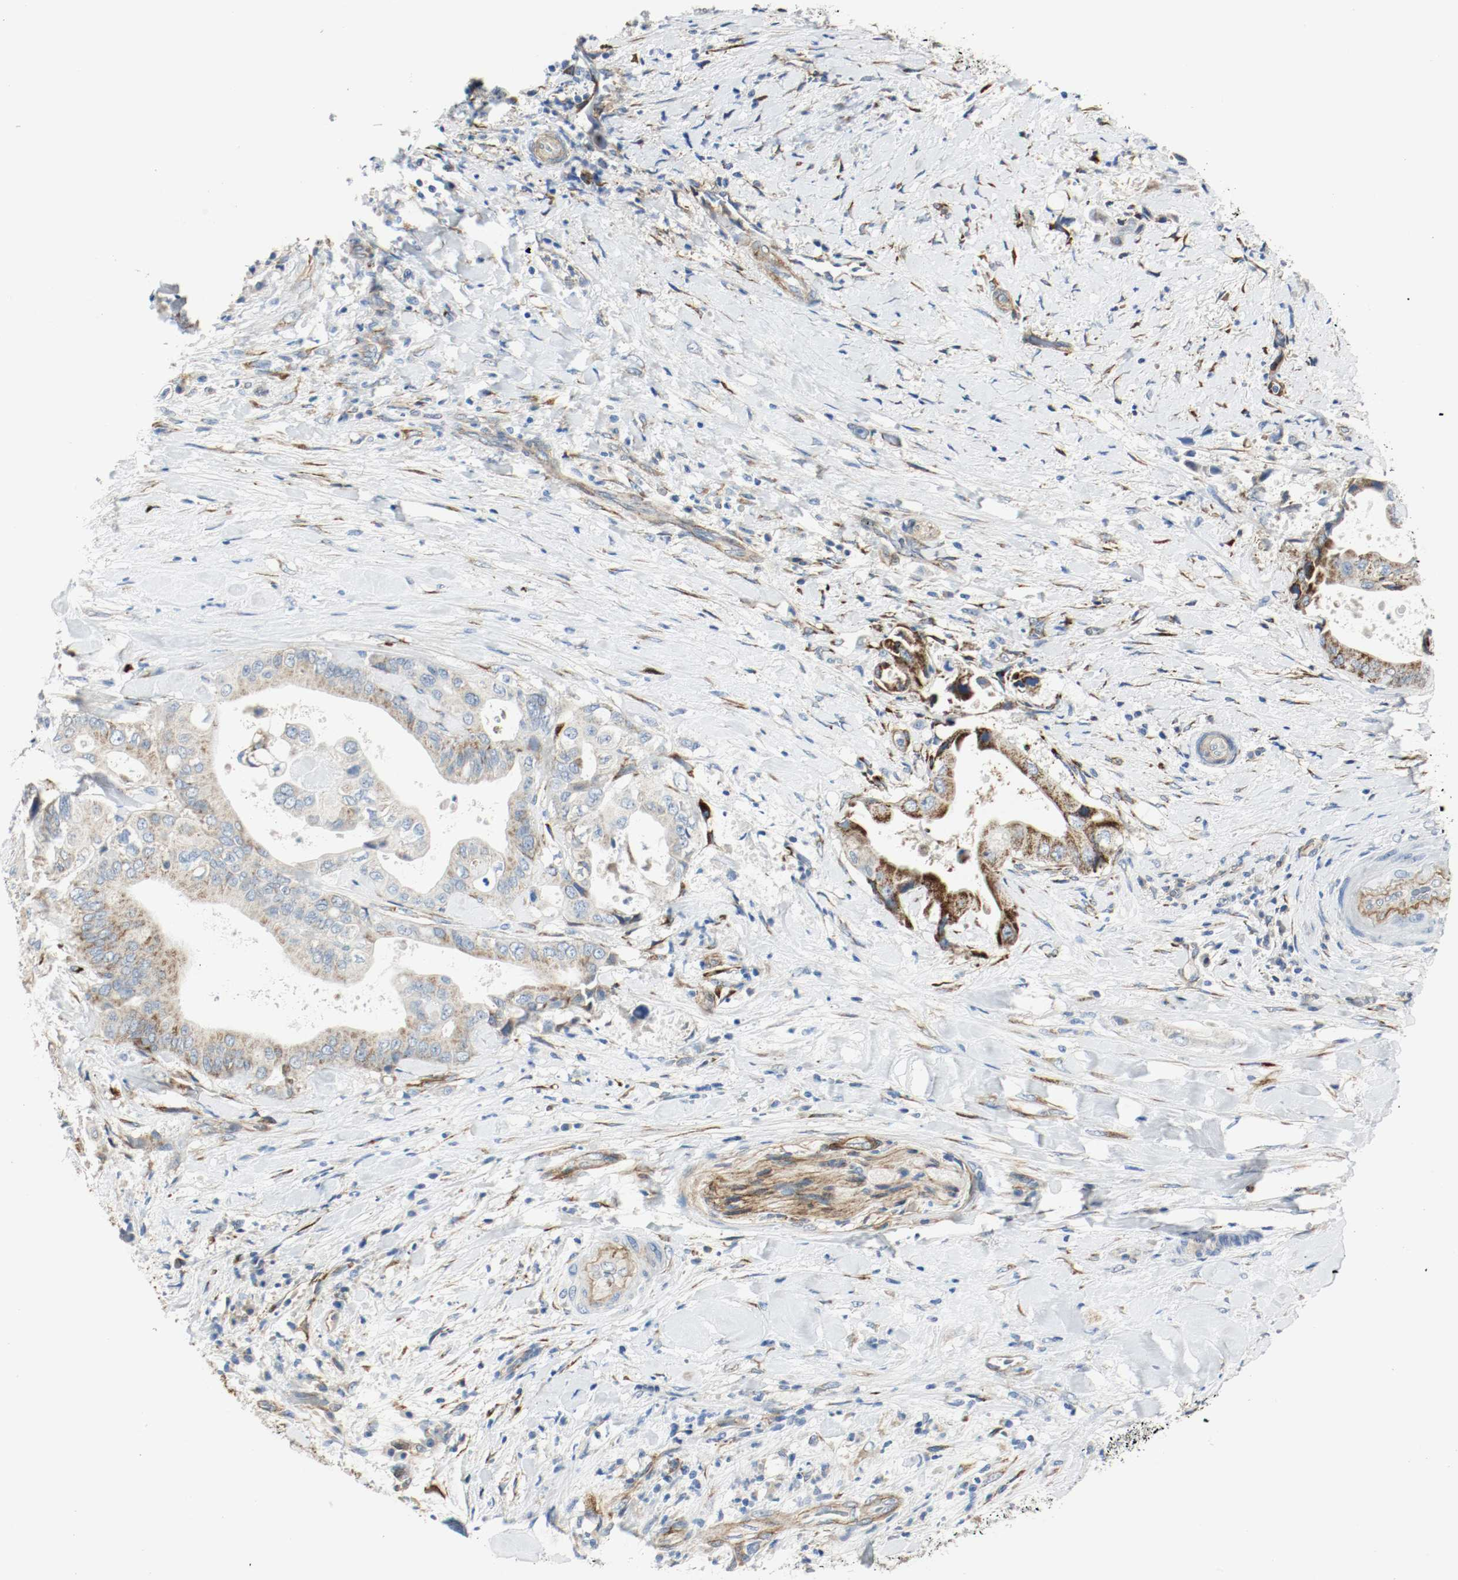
{"staining": {"intensity": "moderate", "quantity": "25%-75%", "location": "cytoplasmic/membranous"}, "tissue": "liver cancer", "cell_type": "Tumor cells", "image_type": "cancer", "snomed": [{"axis": "morphology", "description": "Cholangiocarcinoma"}, {"axis": "topography", "description": "Liver"}], "caption": "Cholangiocarcinoma (liver) was stained to show a protein in brown. There is medium levels of moderate cytoplasmic/membranous expression in about 25%-75% of tumor cells.", "gene": "LAMB1", "patient": {"sex": "male", "age": 58}}